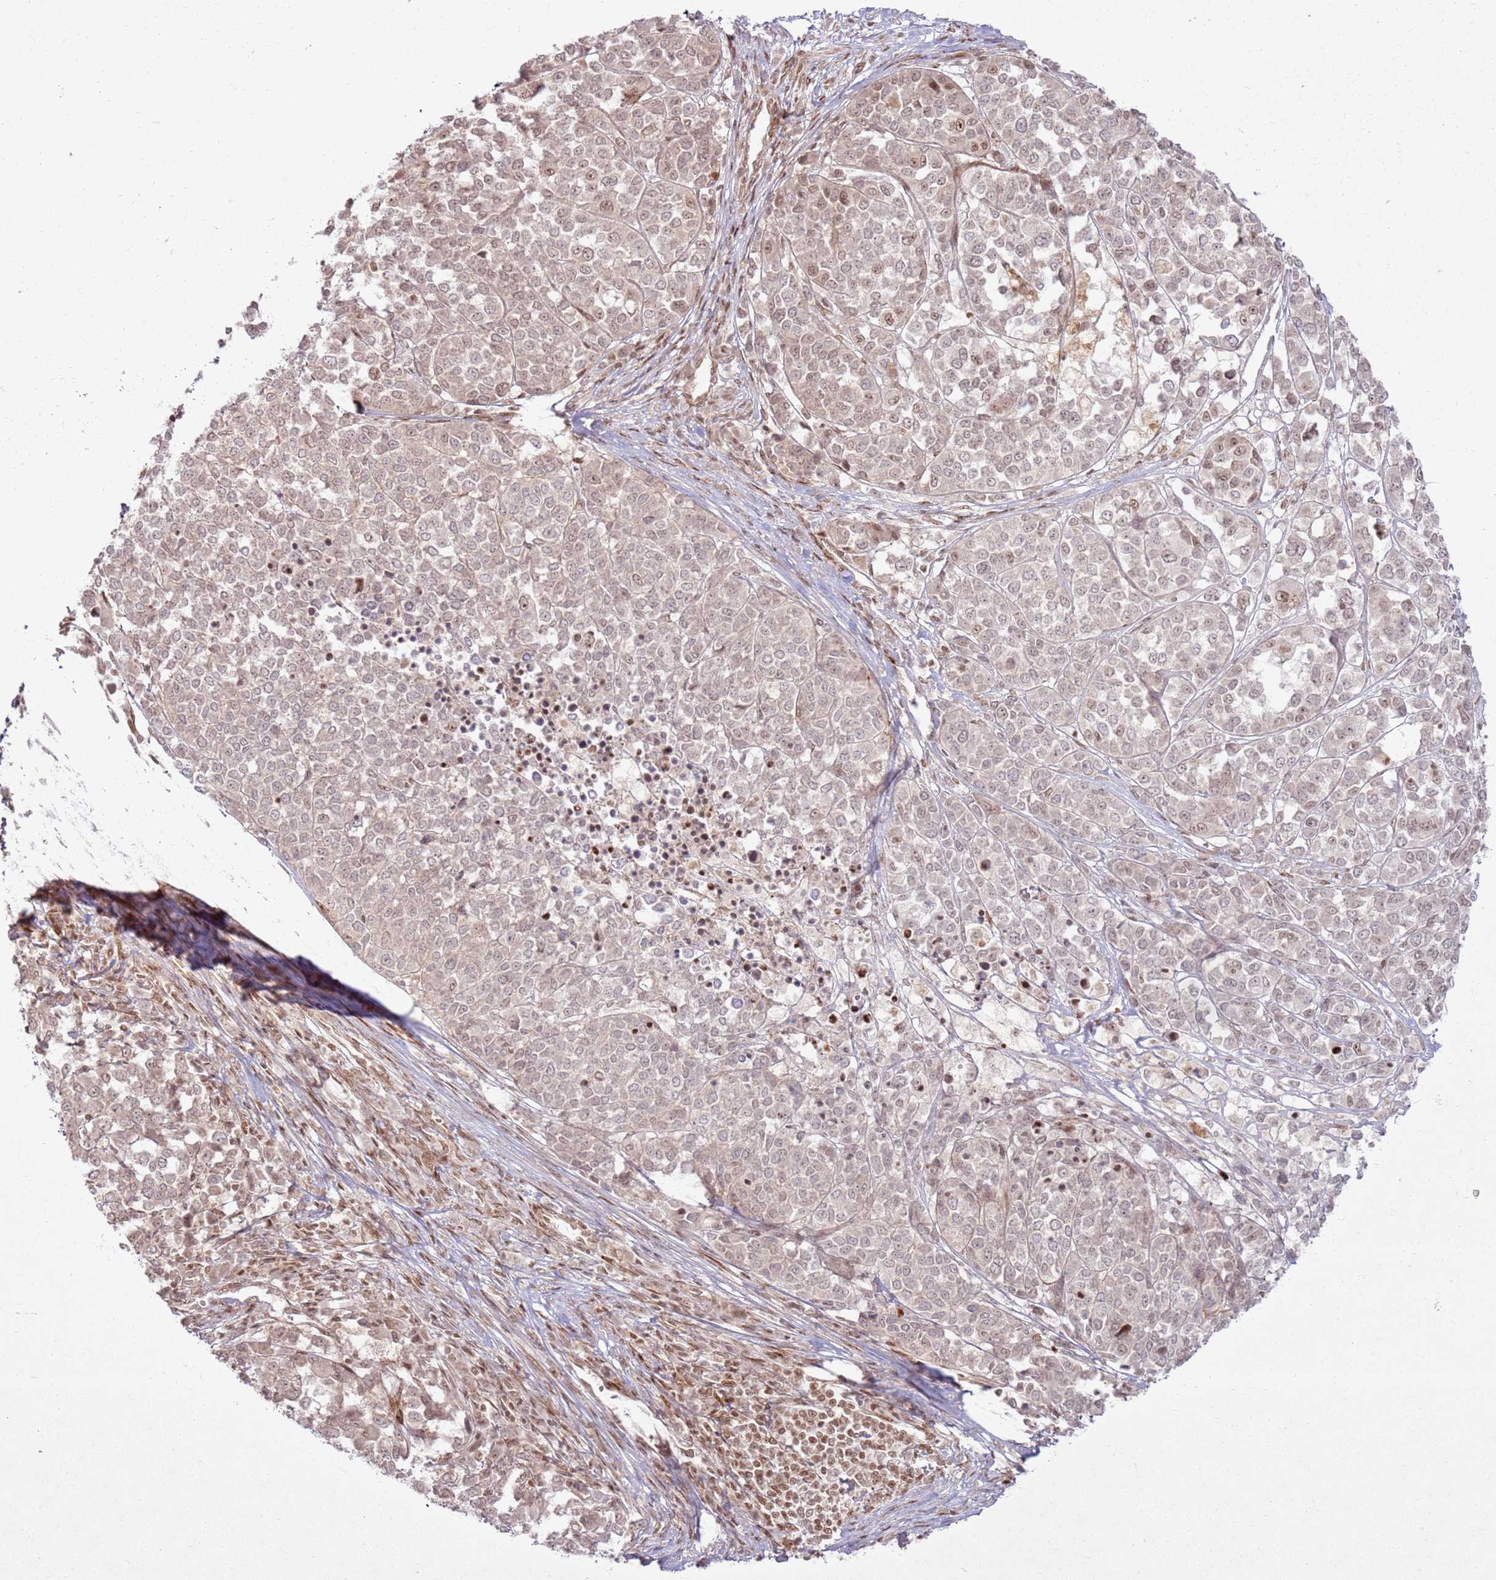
{"staining": {"intensity": "weak", "quantity": ">75%", "location": "nuclear"}, "tissue": "melanoma", "cell_type": "Tumor cells", "image_type": "cancer", "snomed": [{"axis": "morphology", "description": "Malignant melanoma, Metastatic site"}, {"axis": "topography", "description": "Lymph node"}], "caption": "Malignant melanoma (metastatic site) stained with DAB (3,3'-diaminobenzidine) IHC reveals low levels of weak nuclear expression in about >75% of tumor cells.", "gene": "KLHL36", "patient": {"sex": "male", "age": 44}}